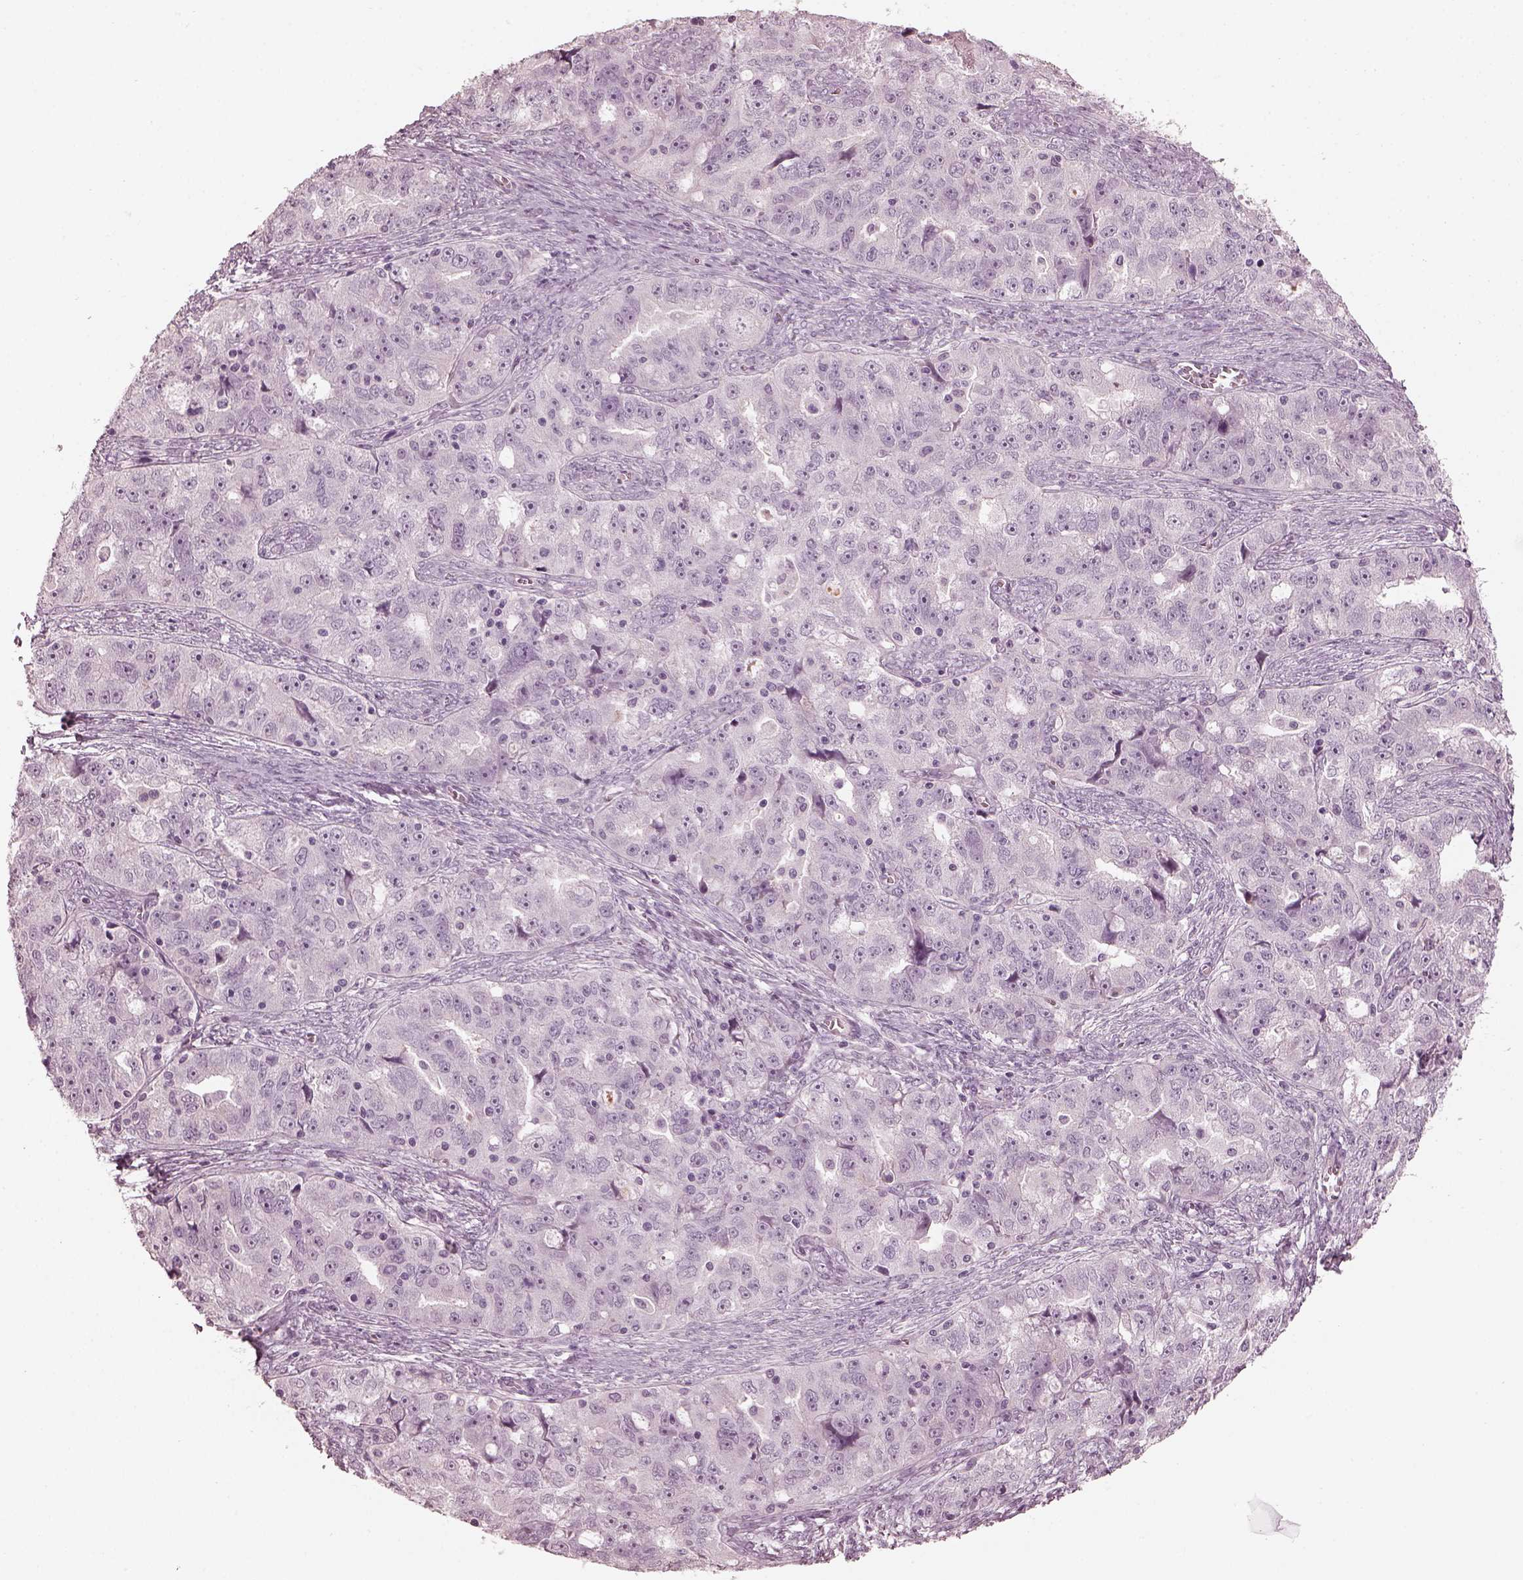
{"staining": {"intensity": "negative", "quantity": "none", "location": "none"}, "tissue": "ovarian cancer", "cell_type": "Tumor cells", "image_type": "cancer", "snomed": [{"axis": "morphology", "description": "Cystadenocarcinoma, serous, NOS"}, {"axis": "topography", "description": "Ovary"}], "caption": "This is an immunohistochemistry image of human ovarian cancer (serous cystadenocarcinoma). There is no expression in tumor cells.", "gene": "OPTC", "patient": {"sex": "female", "age": 51}}